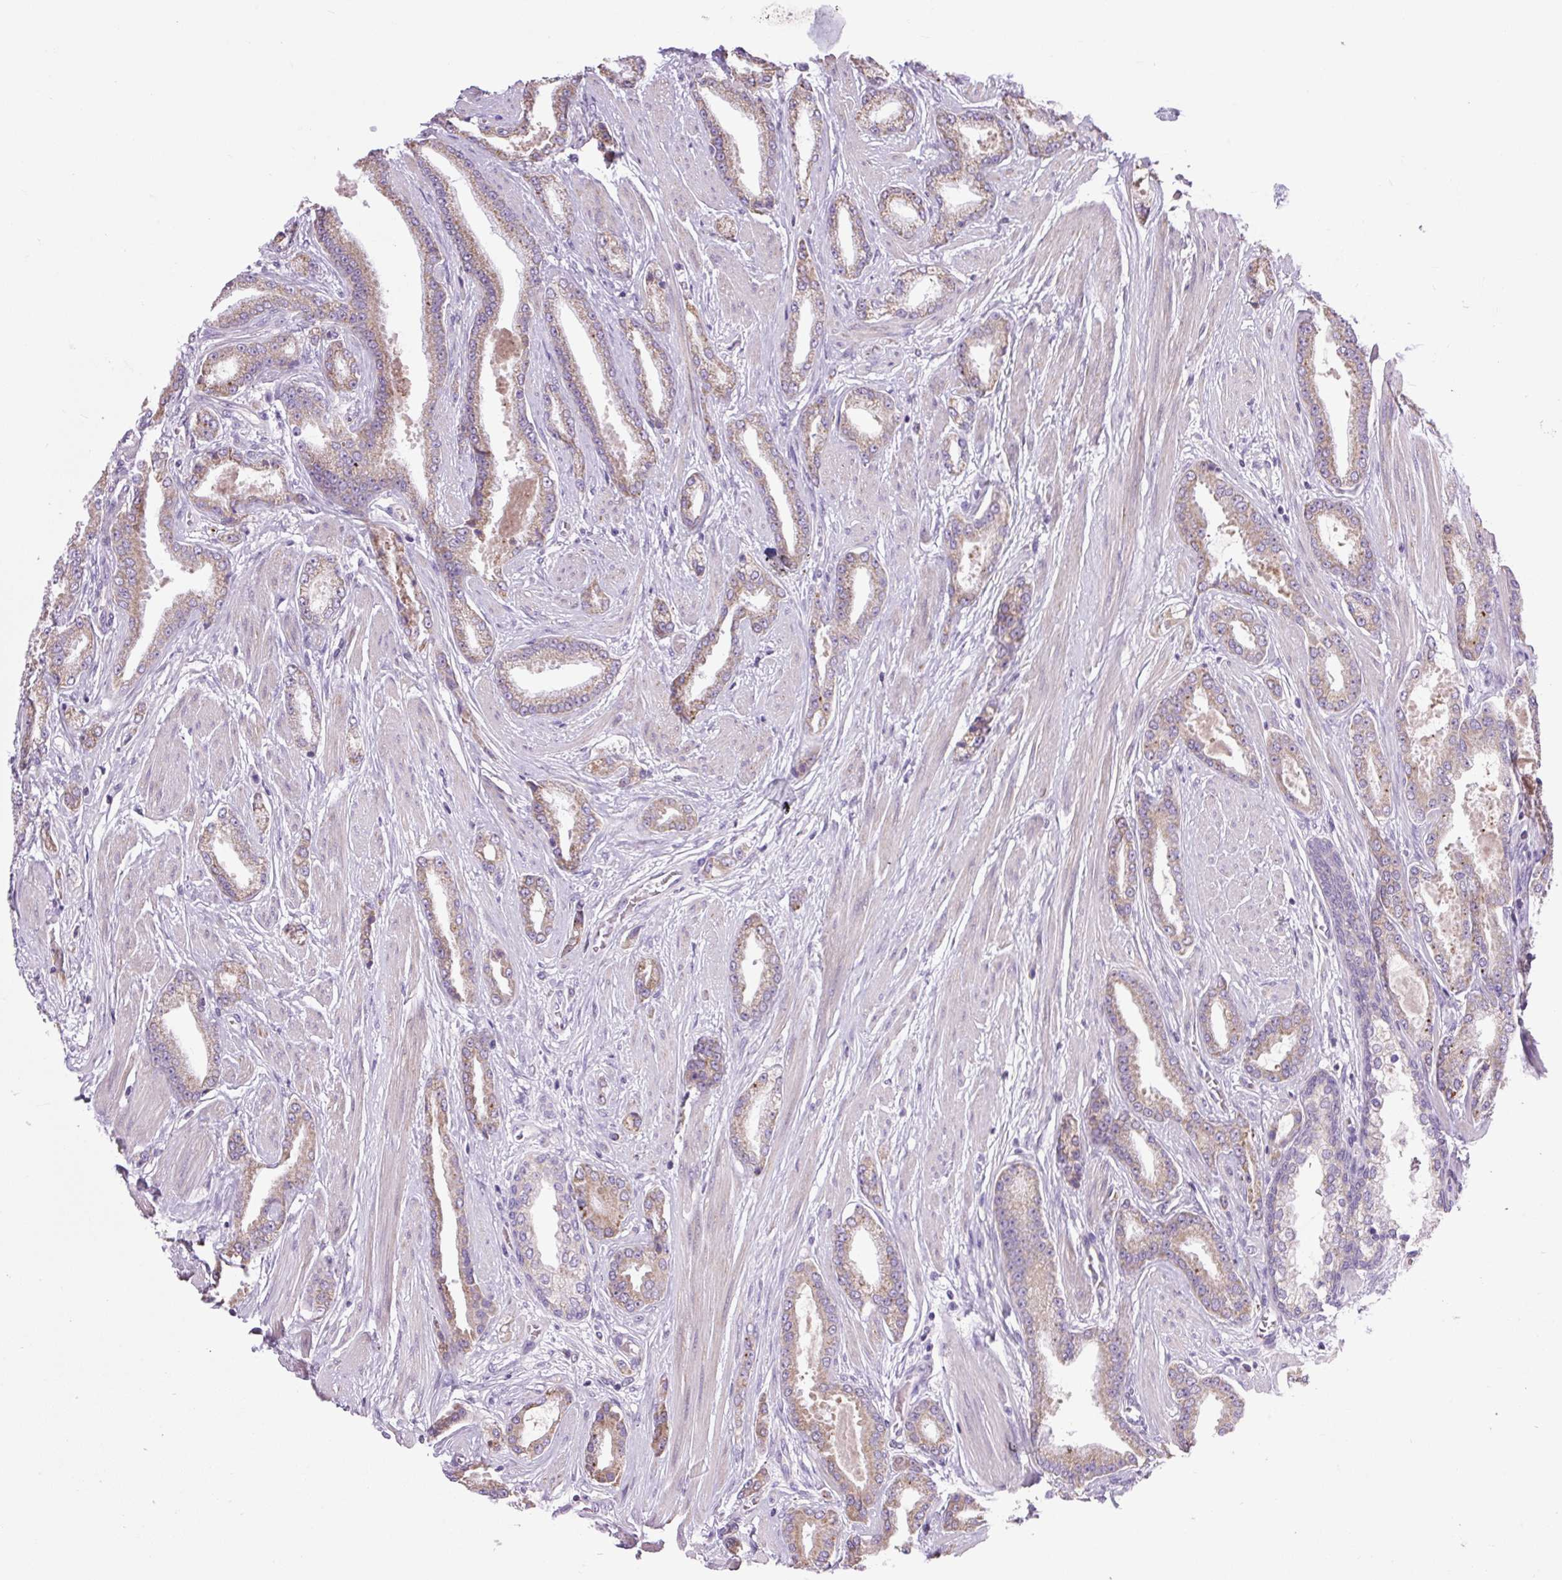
{"staining": {"intensity": "weak", "quantity": "25%-75%", "location": "cytoplasmic/membranous"}, "tissue": "prostate cancer", "cell_type": "Tumor cells", "image_type": "cancer", "snomed": [{"axis": "morphology", "description": "Adenocarcinoma, Low grade"}, {"axis": "topography", "description": "Prostate"}], "caption": "Protein expression analysis of human low-grade adenocarcinoma (prostate) reveals weak cytoplasmic/membranous staining in approximately 25%-75% of tumor cells. (DAB (3,3'-diaminobenzidine) IHC, brown staining for protein, blue staining for nuclei).", "gene": "RNASE10", "patient": {"sex": "male", "age": 42}}